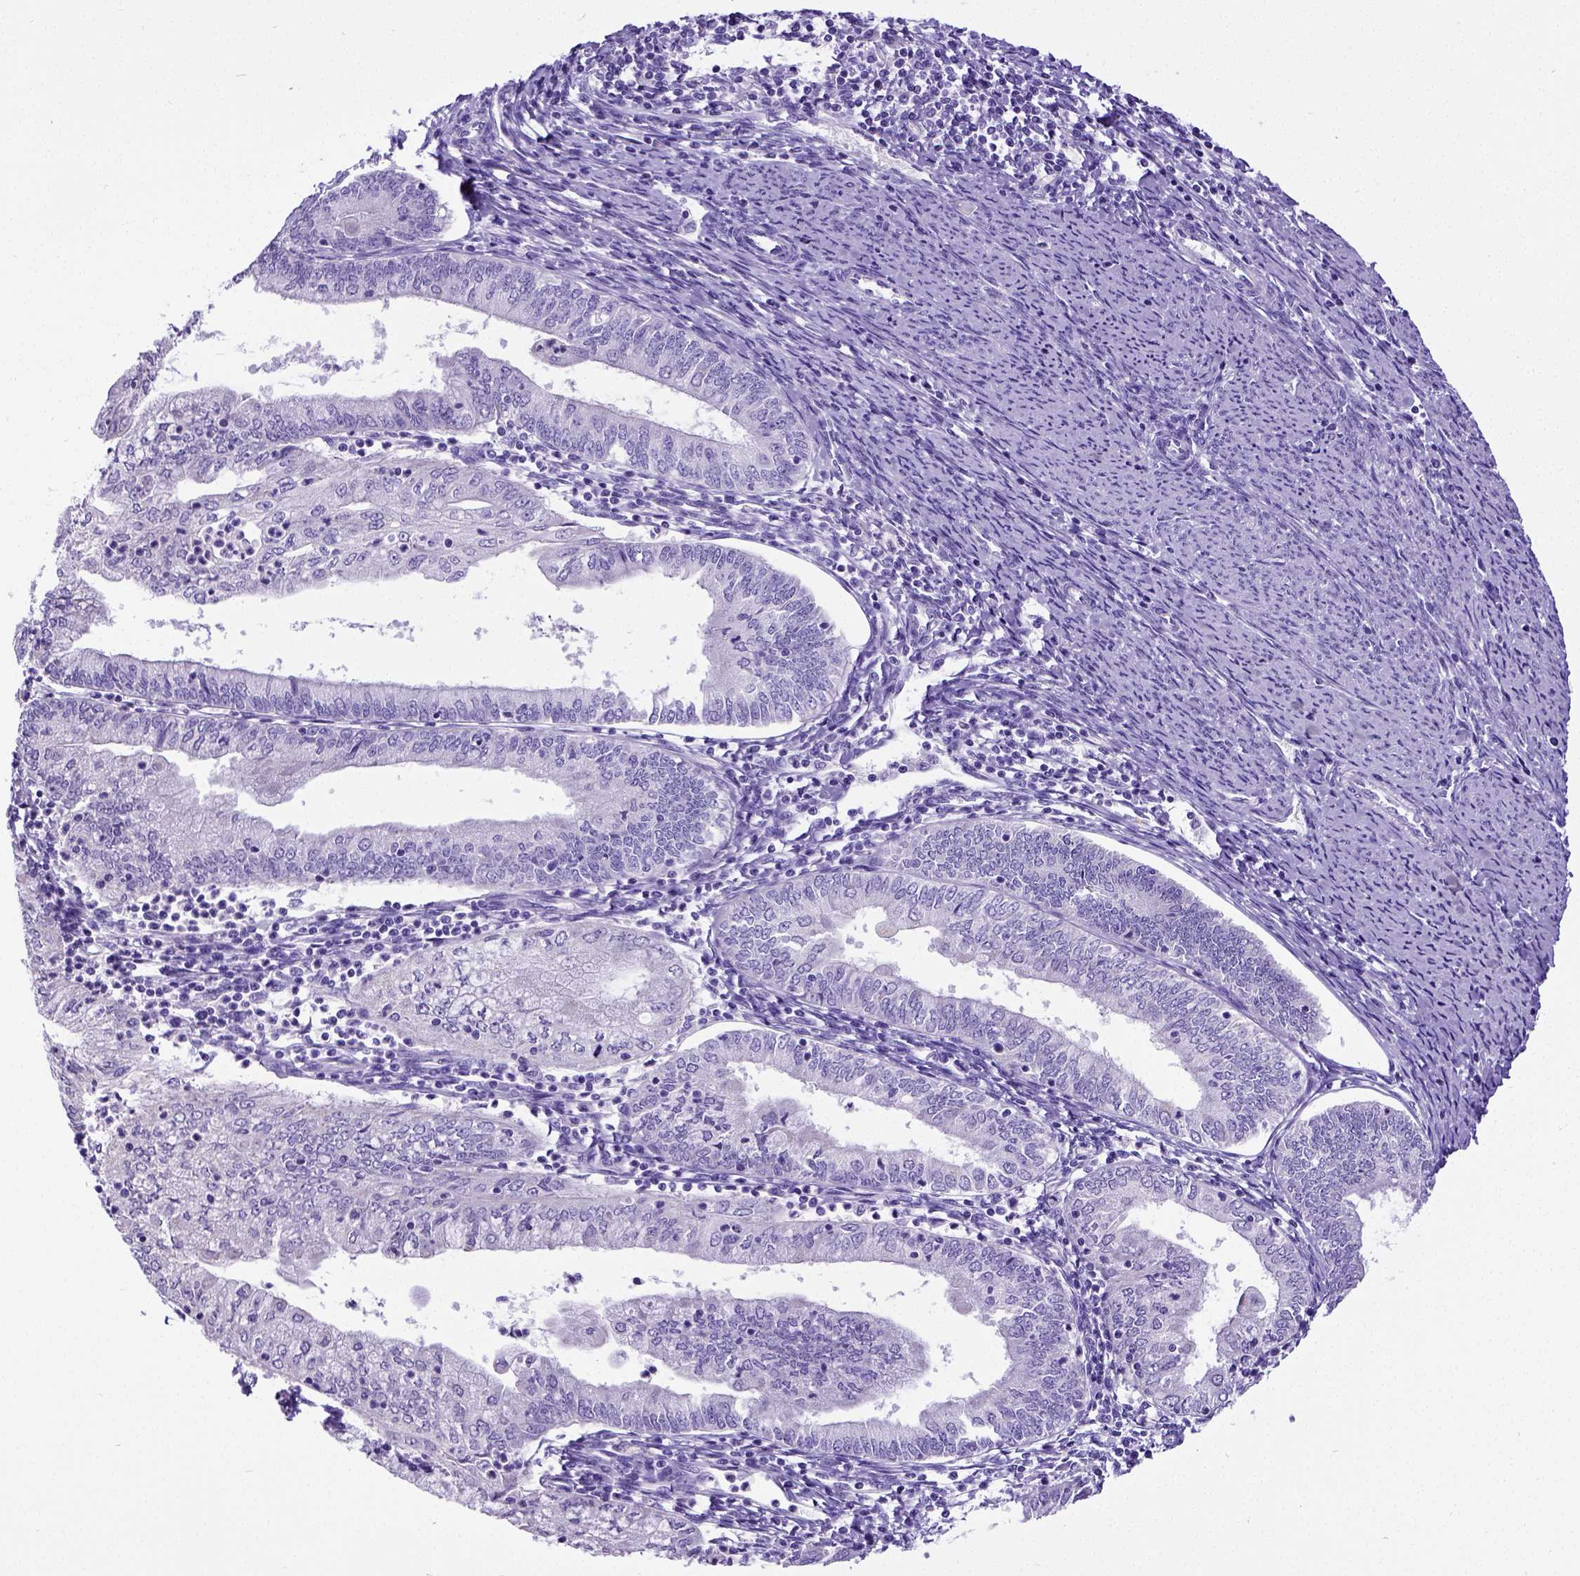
{"staining": {"intensity": "negative", "quantity": "none", "location": "none"}, "tissue": "endometrial cancer", "cell_type": "Tumor cells", "image_type": "cancer", "snomed": [{"axis": "morphology", "description": "Adenocarcinoma, NOS"}, {"axis": "topography", "description": "Endometrium"}], "caption": "Human endometrial adenocarcinoma stained for a protein using IHC exhibits no positivity in tumor cells.", "gene": "SATB2", "patient": {"sex": "female", "age": 55}}